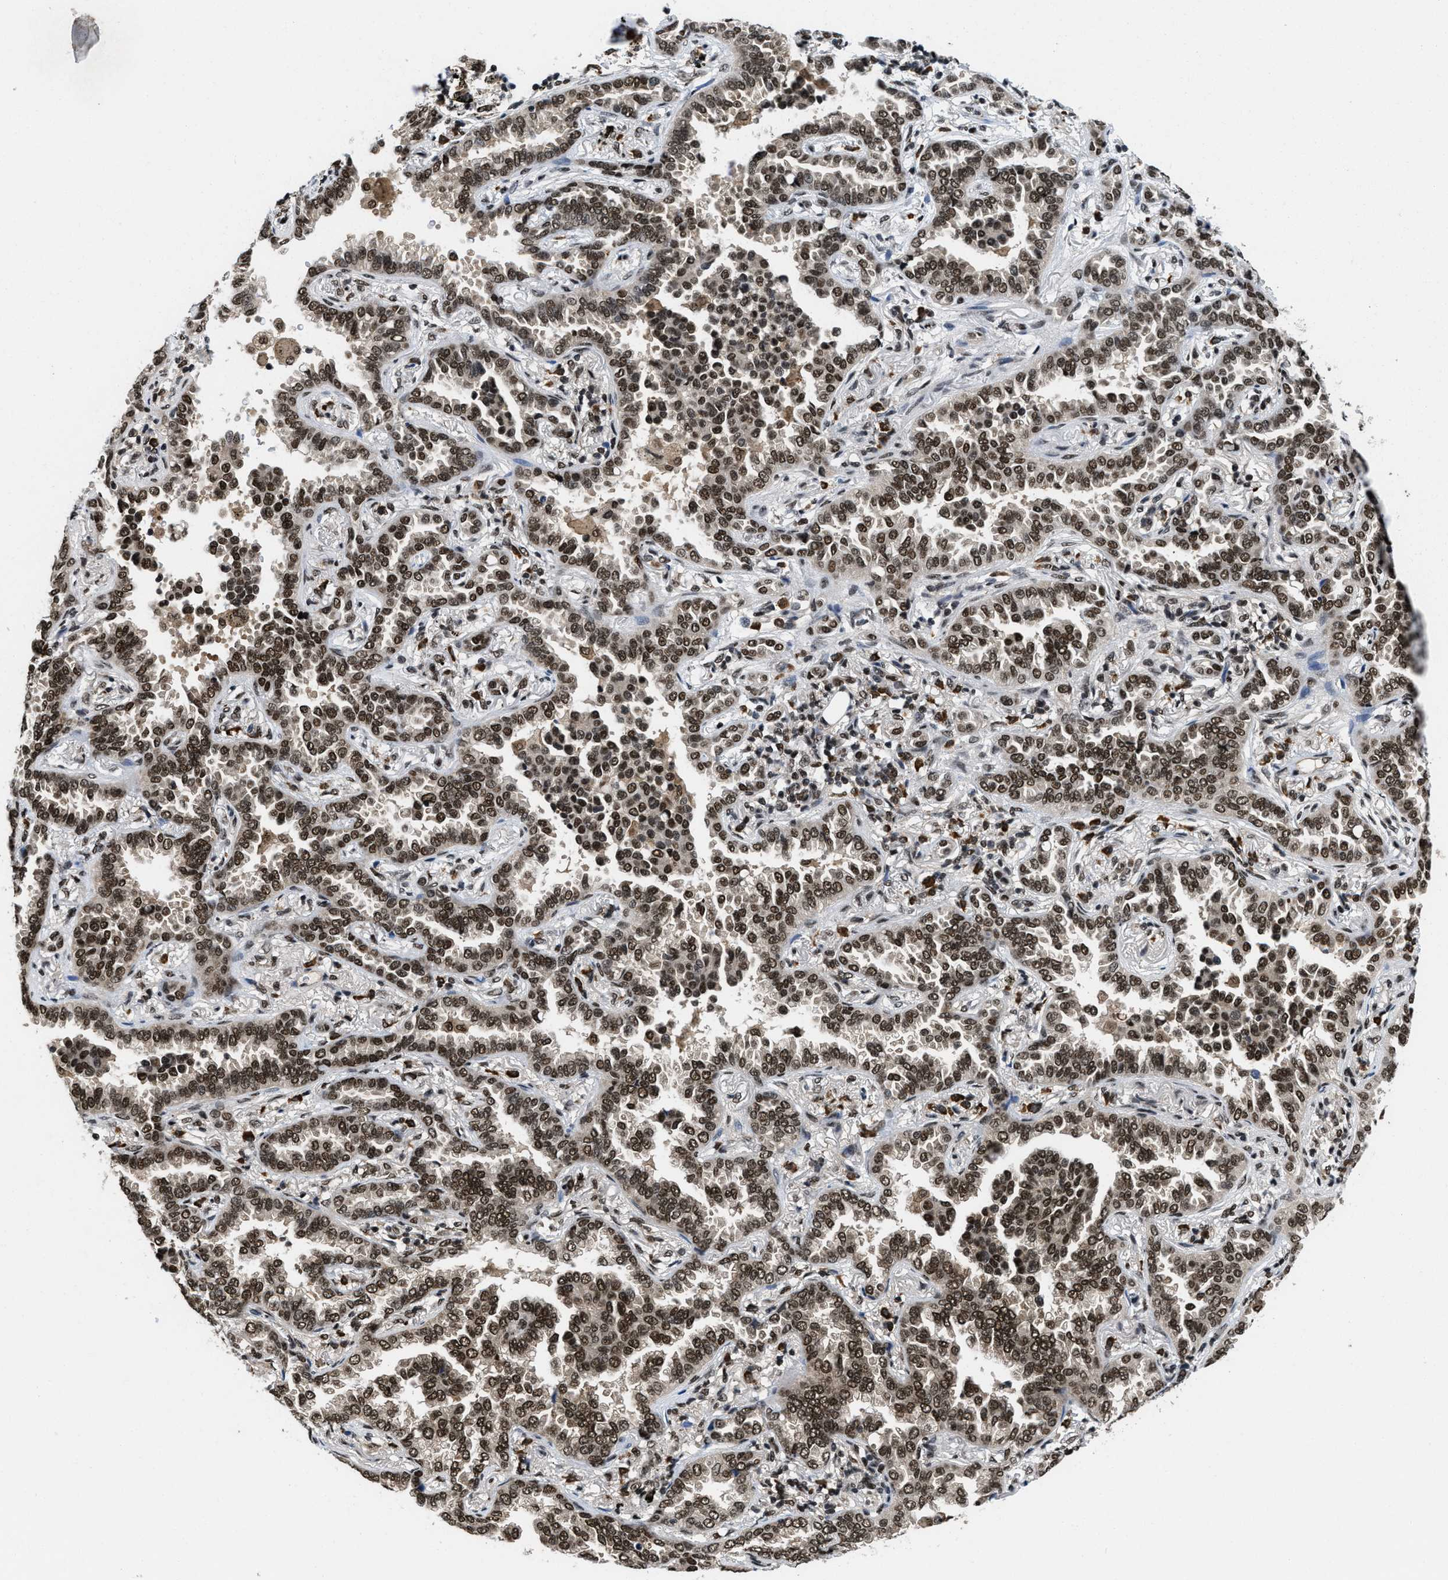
{"staining": {"intensity": "strong", "quantity": ">75%", "location": "nuclear"}, "tissue": "lung cancer", "cell_type": "Tumor cells", "image_type": "cancer", "snomed": [{"axis": "morphology", "description": "Normal tissue, NOS"}, {"axis": "morphology", "description": "Adenocarcinoma, NOS"}, {"axis": "topography", "description": "Lung"}], "caption": "Protein expression analysis of lung cancer (adenocarcinoma) reveals strong nuclear expression in about >75% of tumor cells.", "gene": "SAFB", "patient": {"sex": "male", "age": 59}}